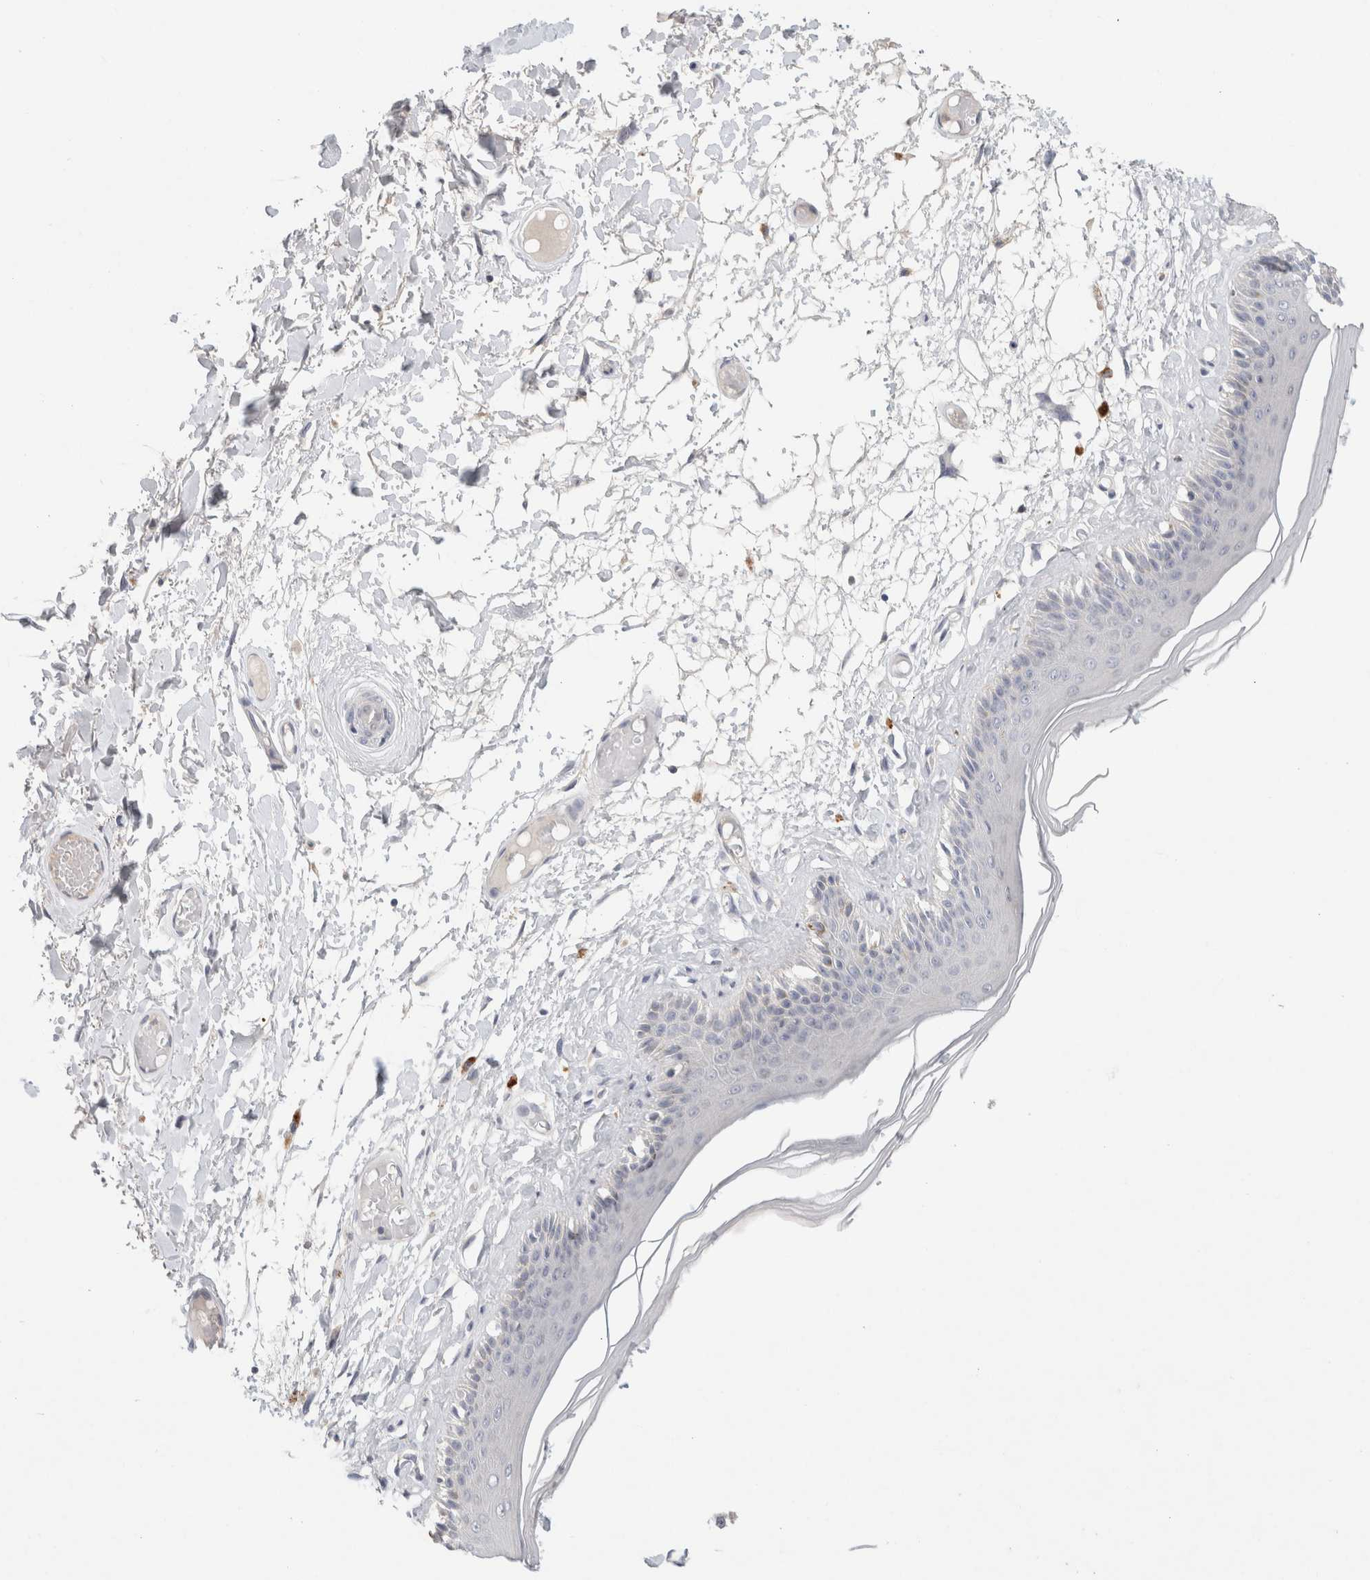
{"staining": {"intensity": "negative", "quantity": "none", "location": "none"}, "tissue": "skin", "cell_type": "Epidermal cells", "image_type": "normal", "snomed": [{"axis": "morphology", "description": "Normal tissue, NOS"}, {"axis": "topography", "description": "Vulva"}], "caption": "Epidermal cells are negative for brown protein staining in unremarkable skin. (DAB immunohistochemistry with hematoxylin counter stain).", "gene": "MPP2", "patient": {"sex": "female", "age": 73}}